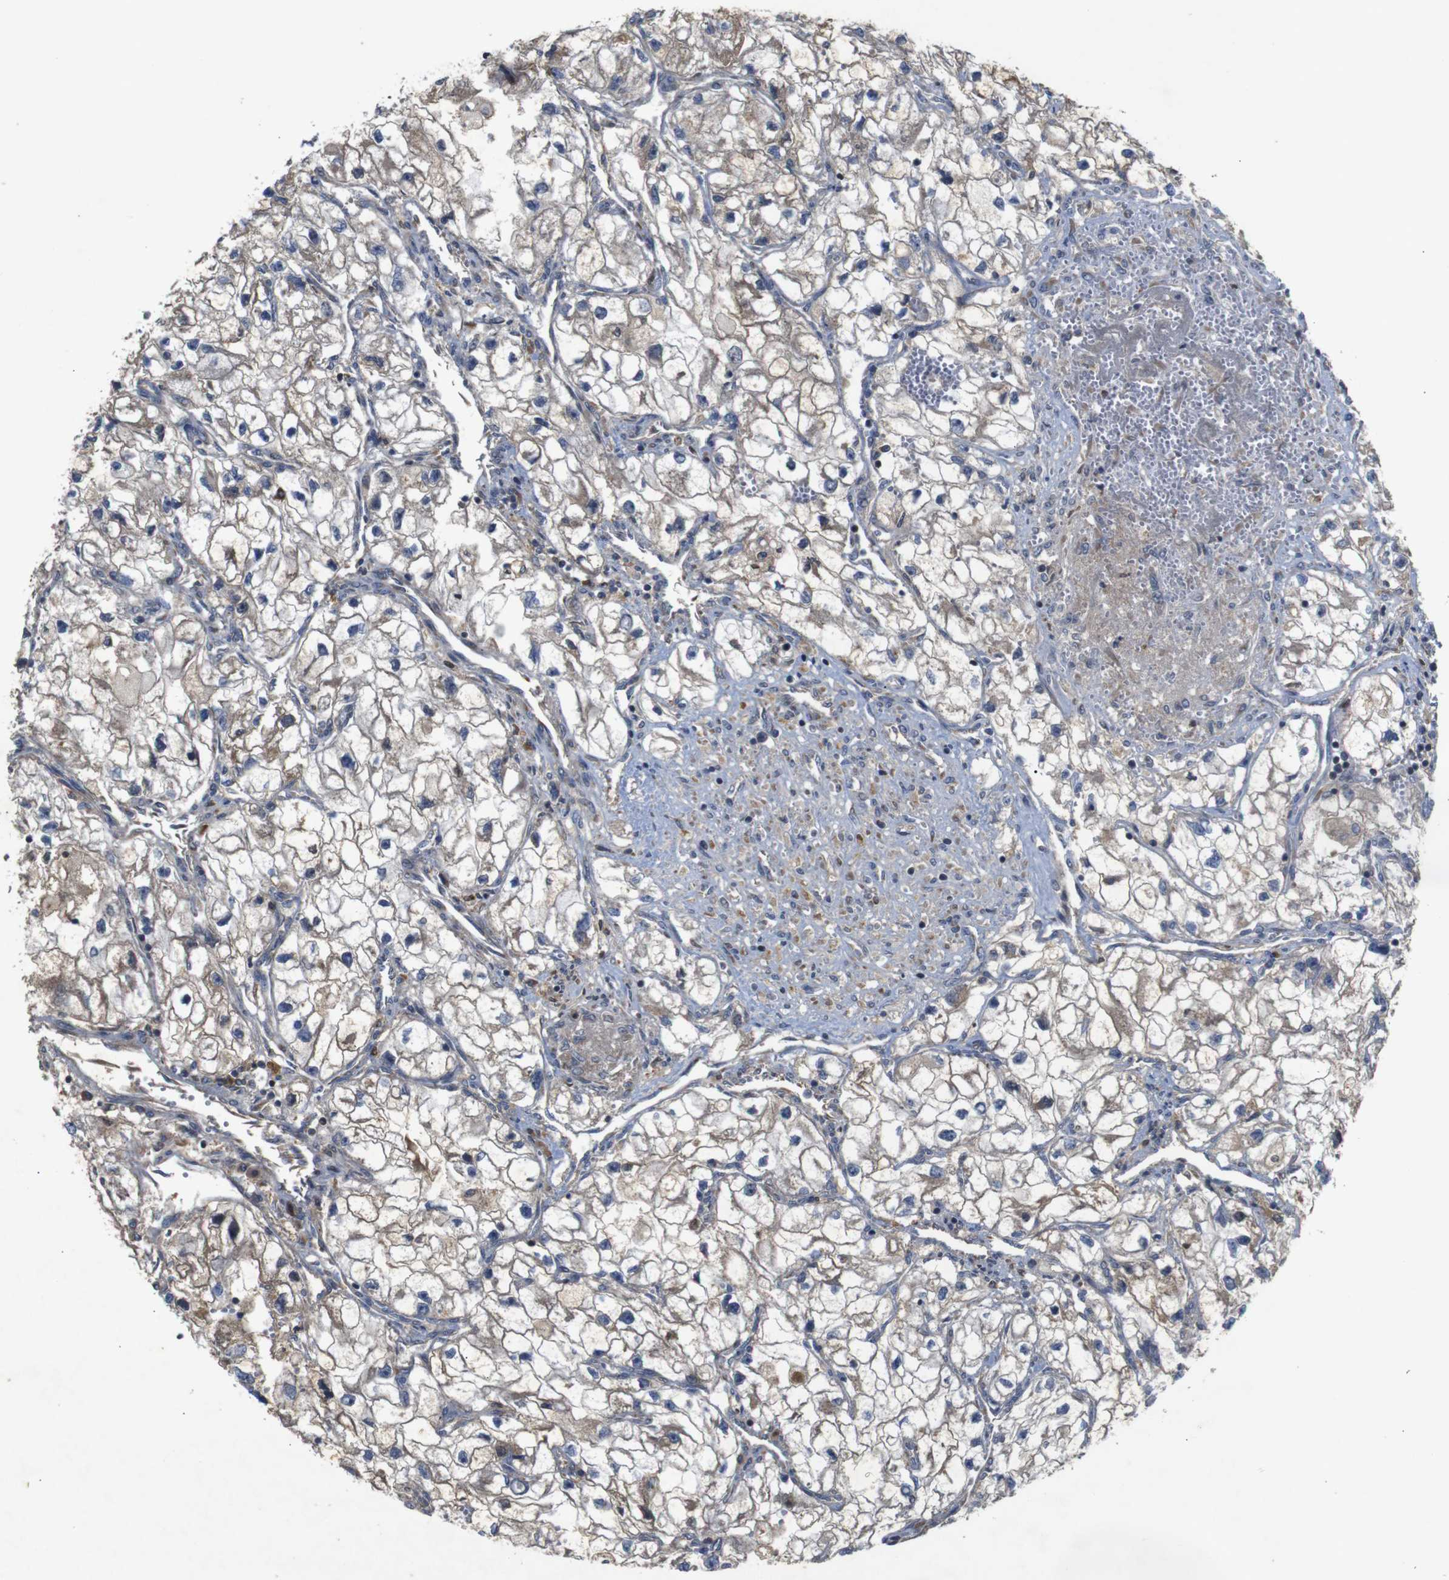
{"staining": {"intensity": "weak", "quantity": "25%-75%", "location": "cytoplasmic/membranous"}, "tissue": "renal cancer", "cell_type": "Tumor cells", "image_type": "cancer", "snomed": [{"axis": "morphology", "description": "Adenocarcinoma, NOS"}, {"axis": "topography", "description": "Kidney"}], "caption": "Adenocarcinoma (renal) stained with immunohistochemistry (IHC) exhibits weak cytoplasmic/membranous positivity in approximately 25%-75% of tumor cells.", "gene": "PTPN1", "patient": {"sex": "female", "age": 70}}